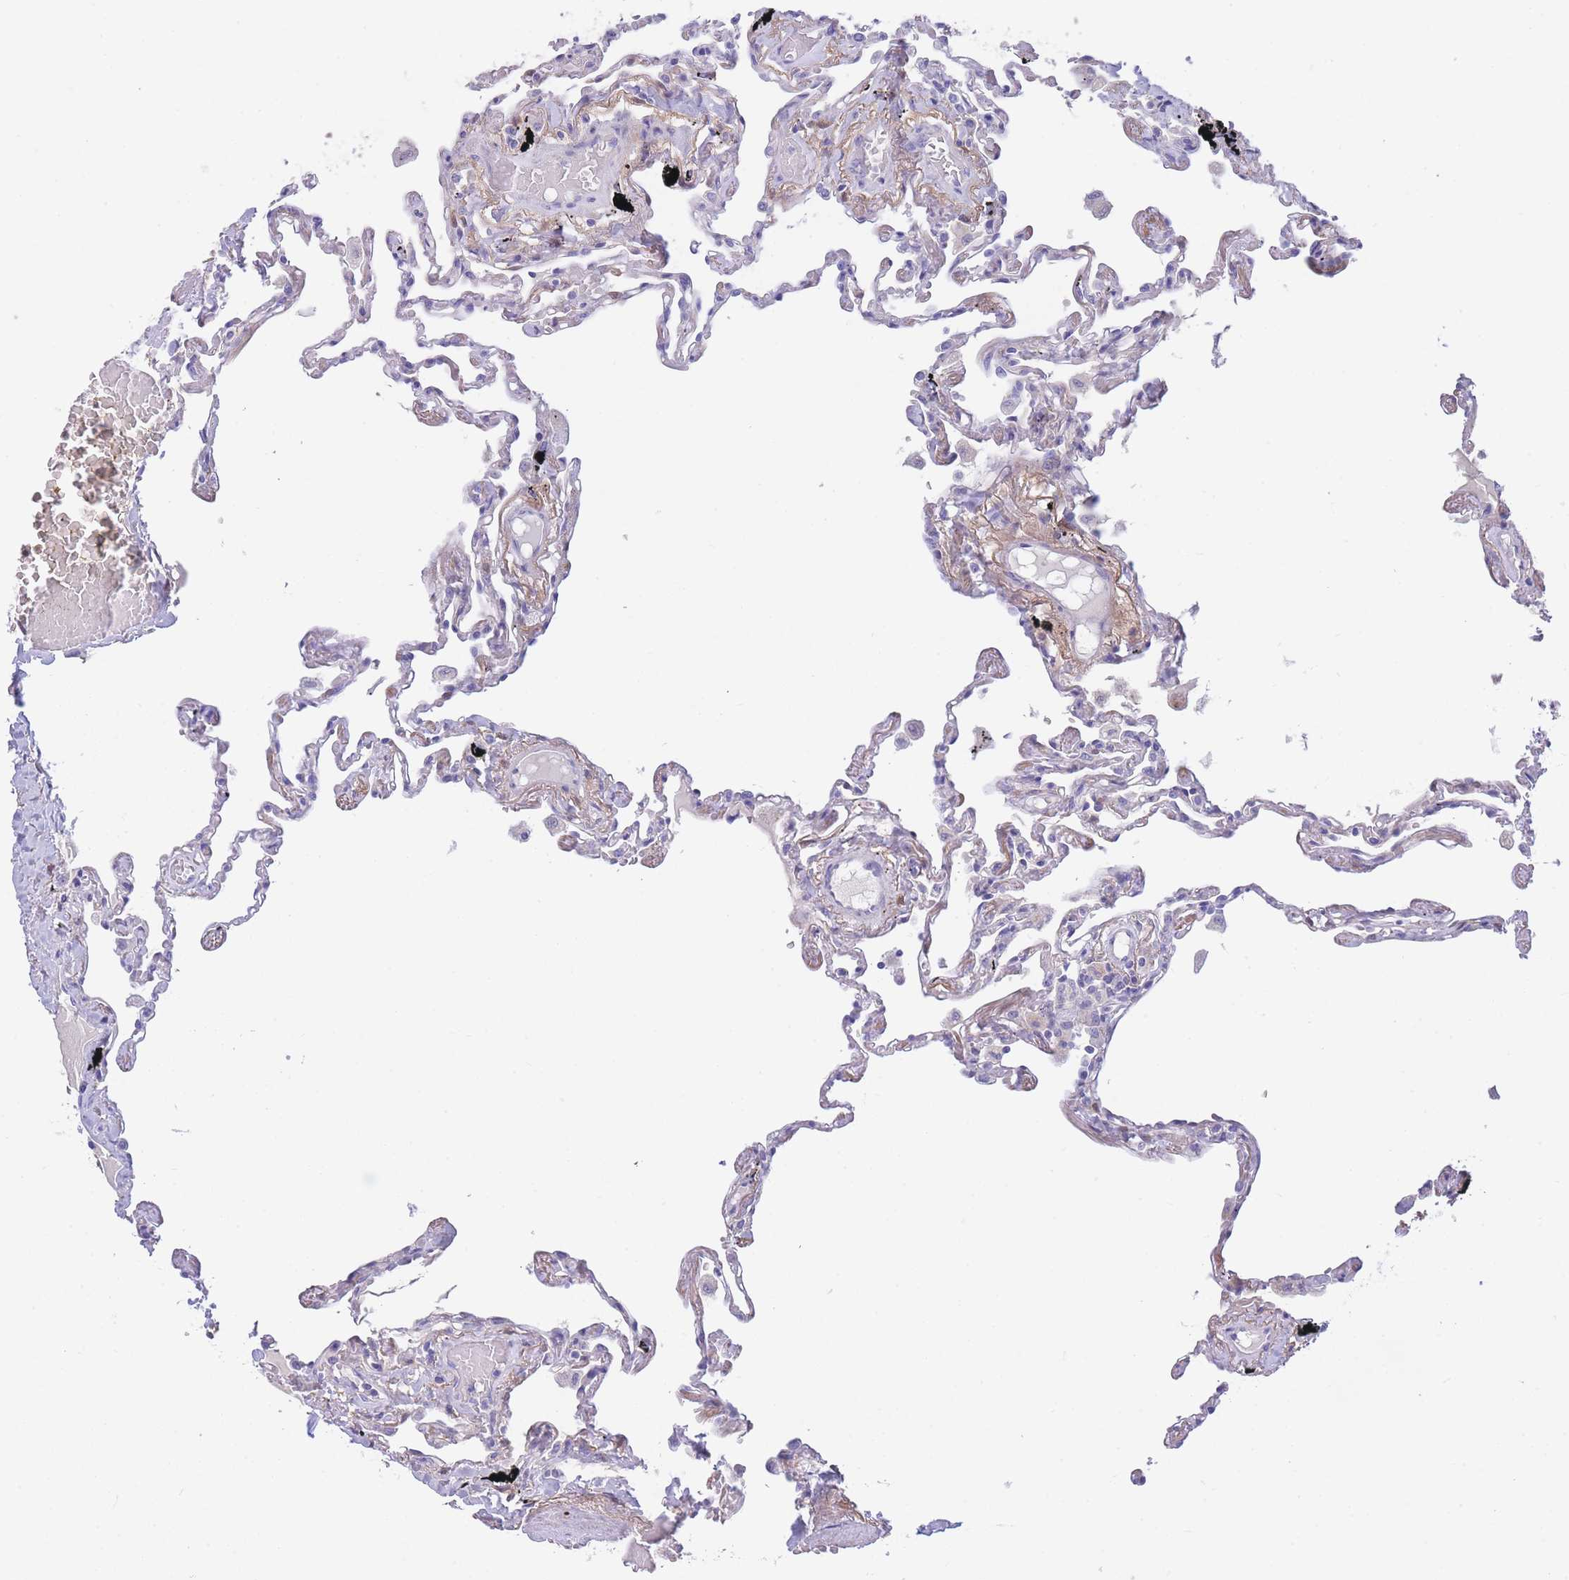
{"staining": {"intensity": "moderate", "quantity": "<25%", "location": "cytoplasmic/membranous"}, "tissue": "lung", "cell_type": "Alveolar cells", "image_type": "normal", "snomed": [{"axis": "morphology", "description": "Normal tissue, NOS"}, {"axis": "topography", "description": "Lung"}], "caption": "Immunohistochemistry (DAB) staining of benign human lung demonstrates moderate cytoplasmic/membranous protein staining in about <25% of alveolar cells.", "gene": "PCDHB3", "patient": {"sex": "female", "age": 67}}